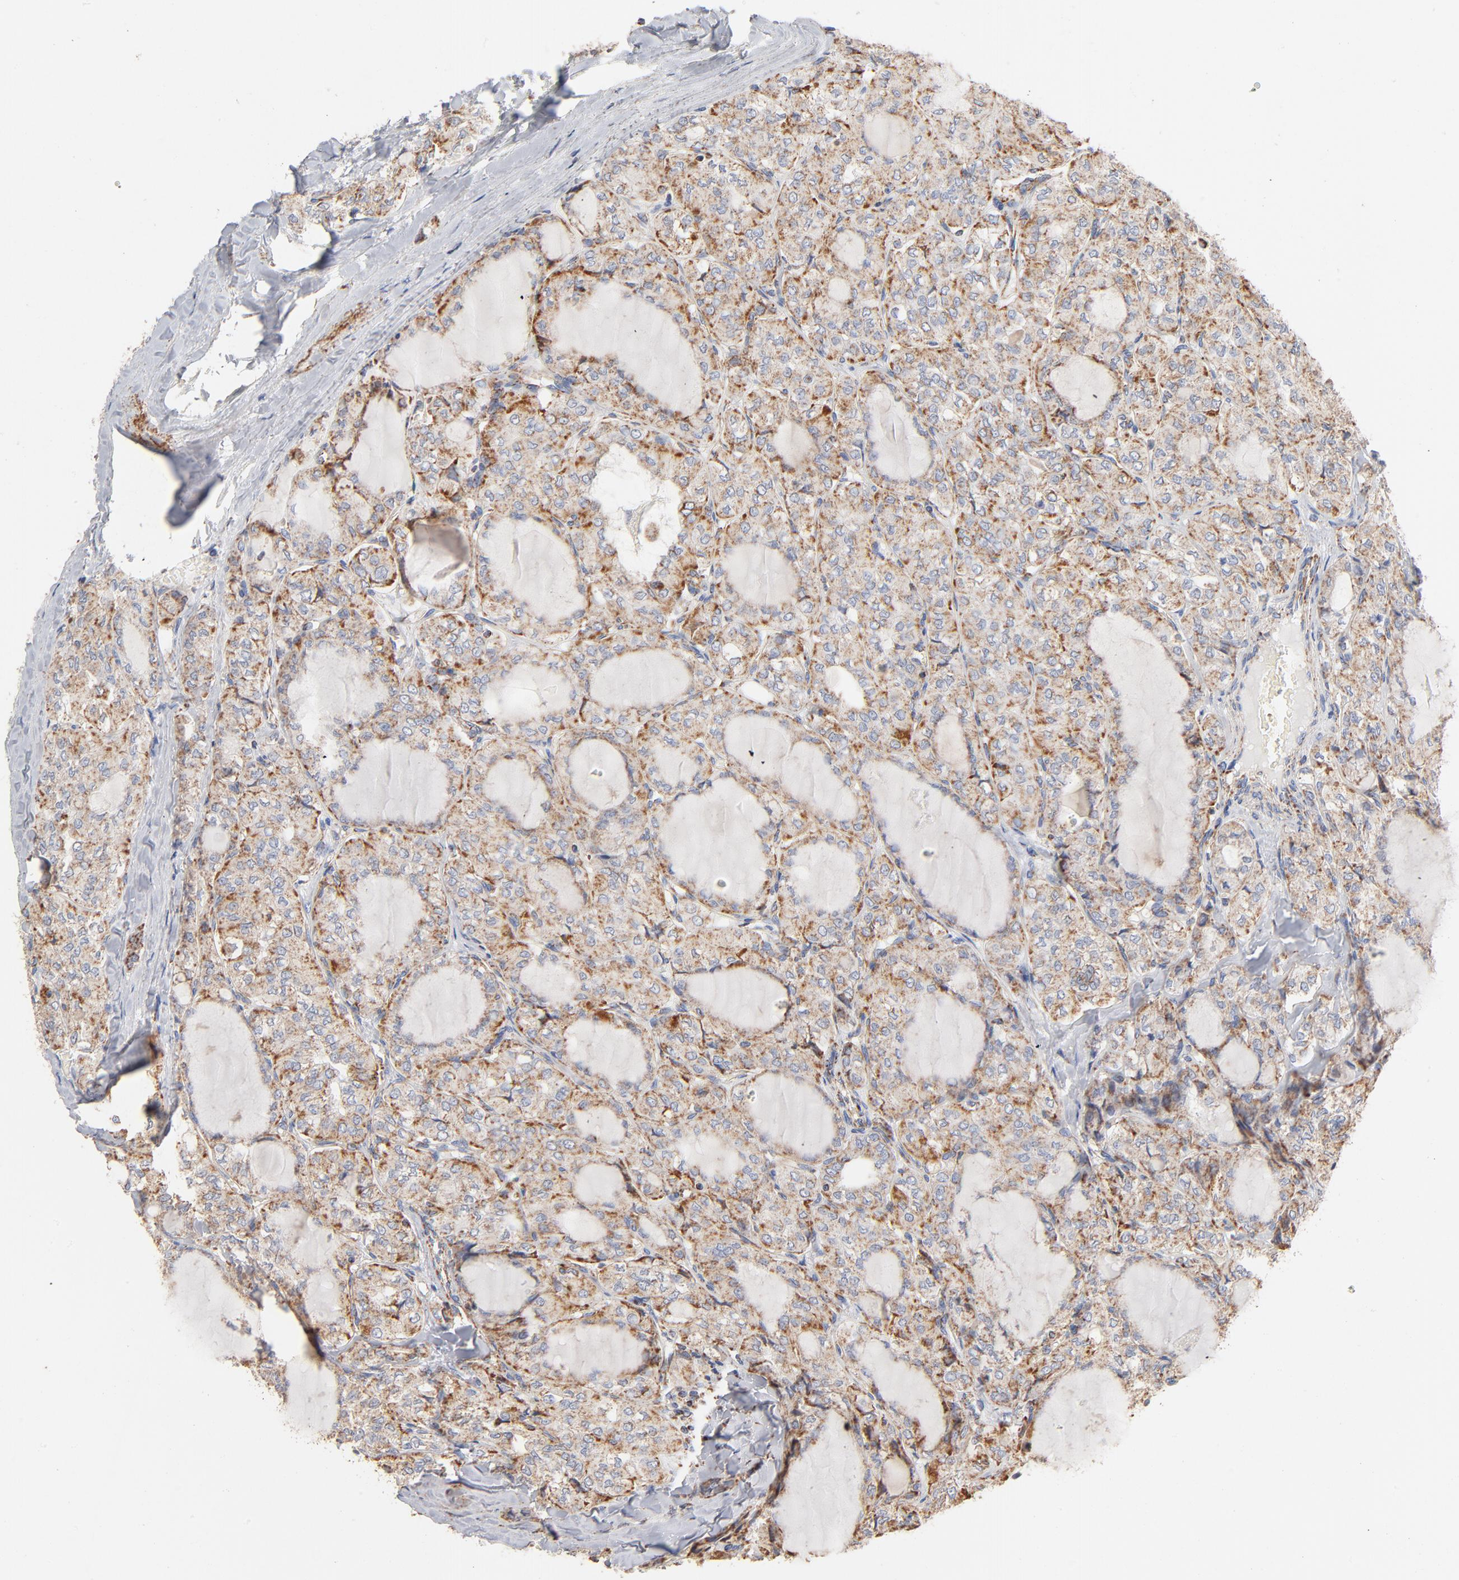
{"staining": {"intensity": "moderate", "quantity": ">75%", "location": "cytoplasmic/membranous"}, "tissue": "thyroid cancer", "cell_type": "Tumor cells", "image_type": "cancer", "snomed": [{"axis": "morphology", "description": "Papillary adenocarcinoma, NOS"}, {"axis": "topography", "description": "Thyroid gland"}], "caption": "Papillary adenocarcinoma (thyroid) stained for a protein (brown) exhibits moderate cytoplasmic/membranous positive staining in approximately >75% of tumor cells.", "gene": "UQCRC1", "patient": {"sex": "male", "age": 20}}